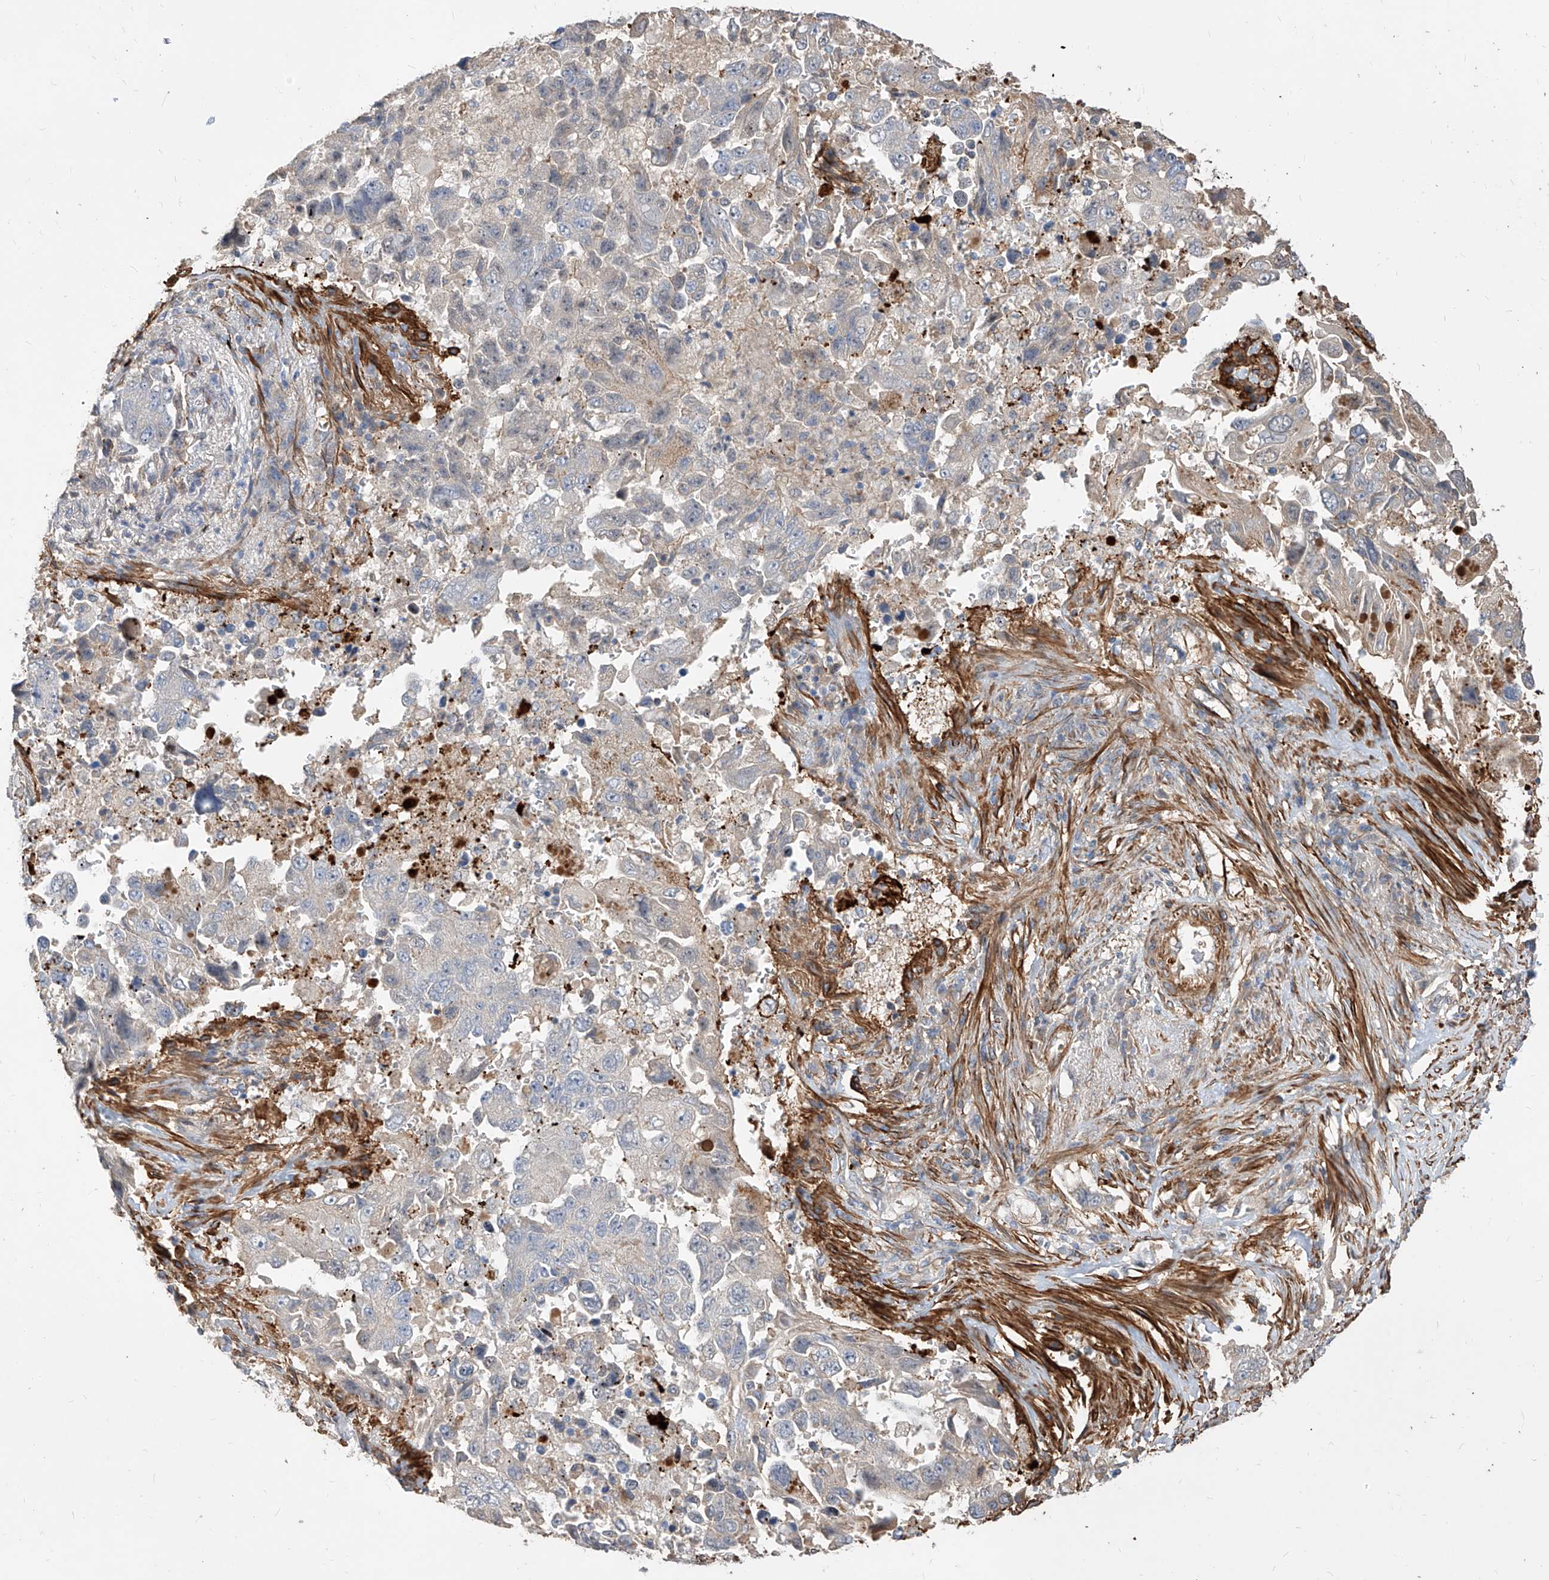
{"staining": {"intensity": "negative", "quantity": "none", "location": "none"}, "tissue": "lung cancer", "cell_type": "Tumor cells", "image_type": "cancer", "snomed": [{"axis": "morphology", "description": "Adenocarcinoma, NOS"}, {"axis": "topography", "description": "Lung"}], "caption": "IHC of human adenocarcinoma (lung) exhibits no staining in tumor cells.", "gene": "FAM83B", "patient": {"sex": "female", "age": 51}}